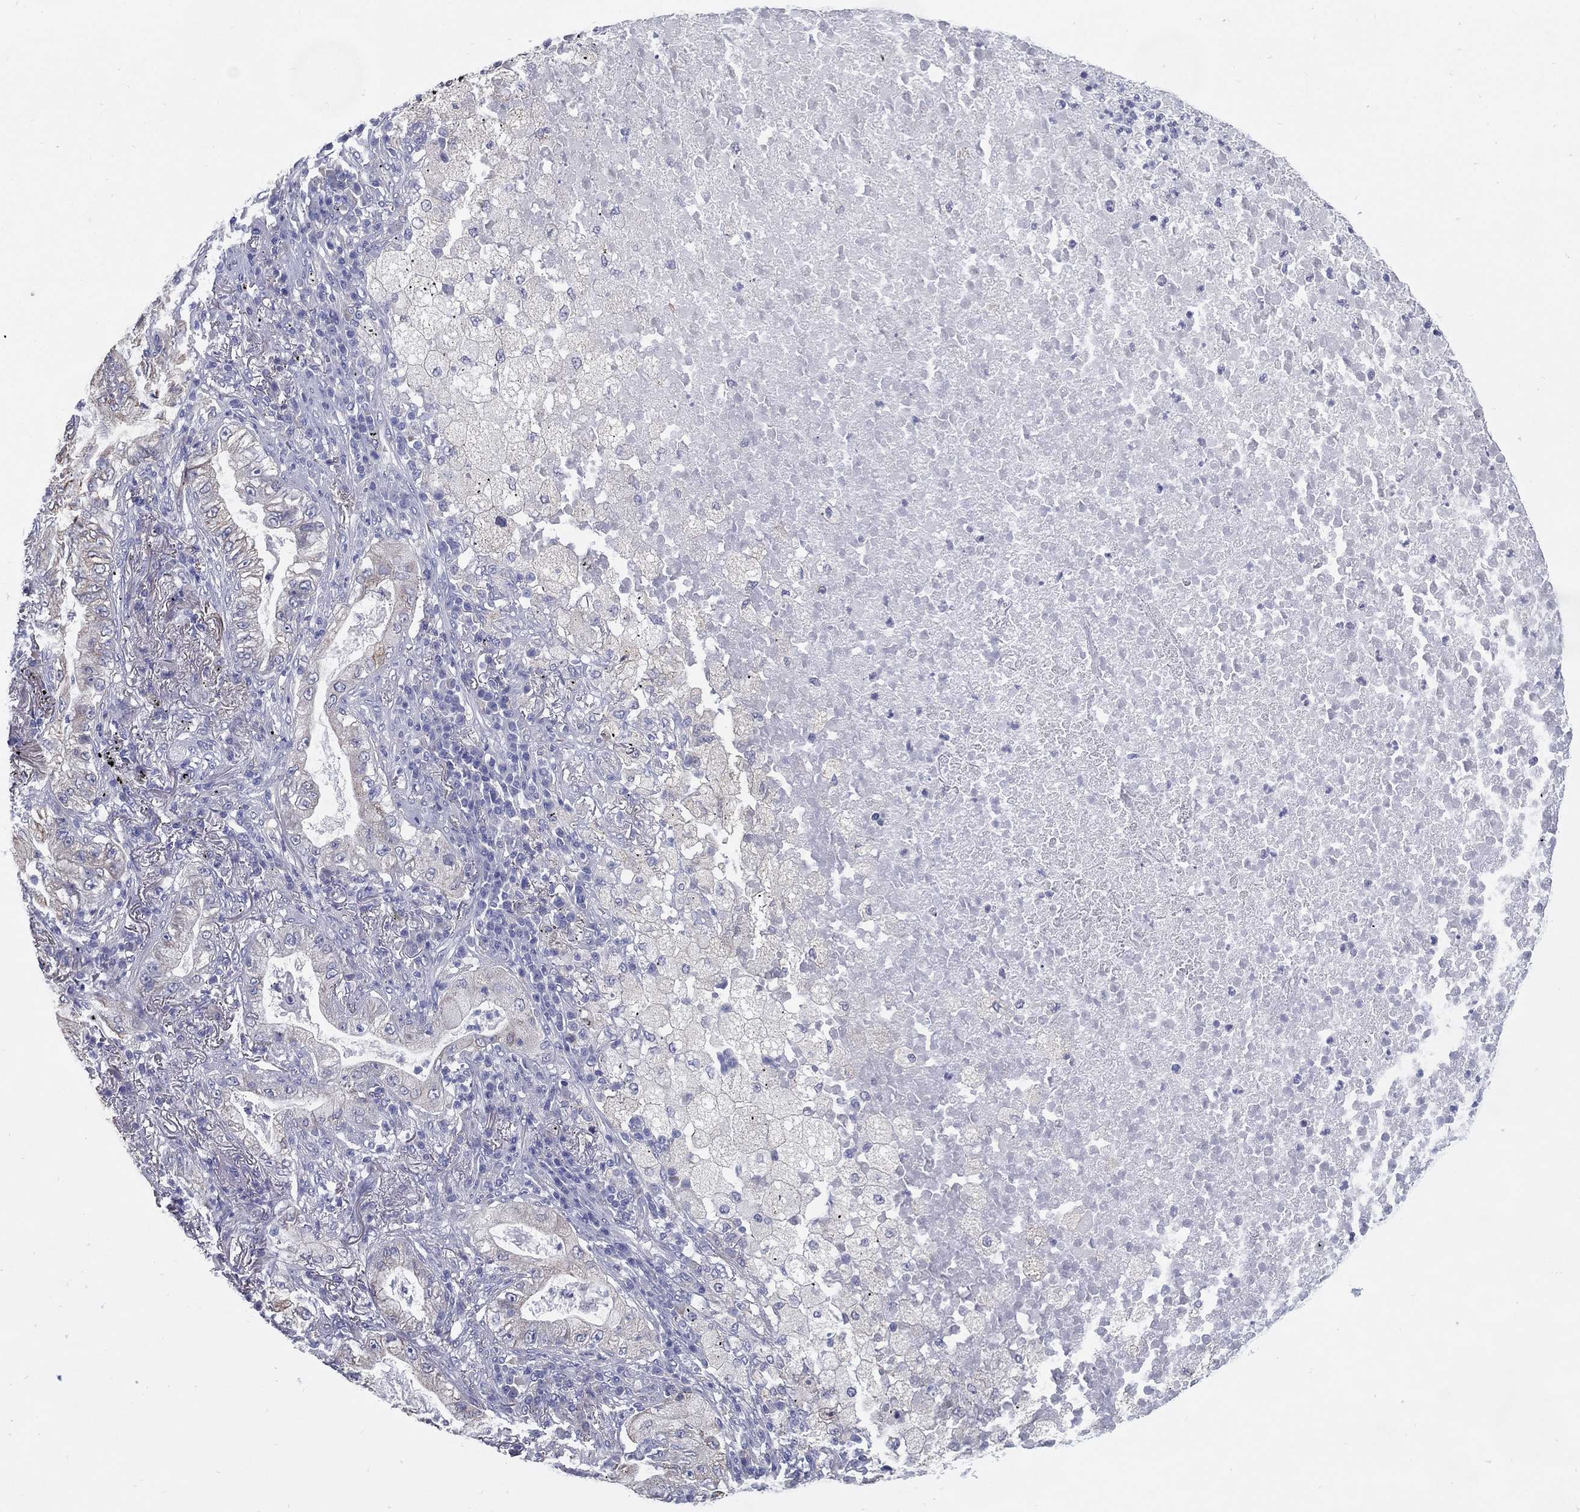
{"staining": {"intensity": "negative", "quantity": "none", "location": "none"}, "tissue": "lung cancer", "cell_type": "Tumor cells", "image_type": "cancer", "snomed": [{"axis": "morphology", "description": "Adenocarcinoma, NOS"}, {"axis": "topography", "description": "Lung"}], "caption": "Tumor cells are negative for protein expression in human lung adenocarcinoma.", "gene": "C19orf18", "patient": {"sex": "female", "age": 73}}